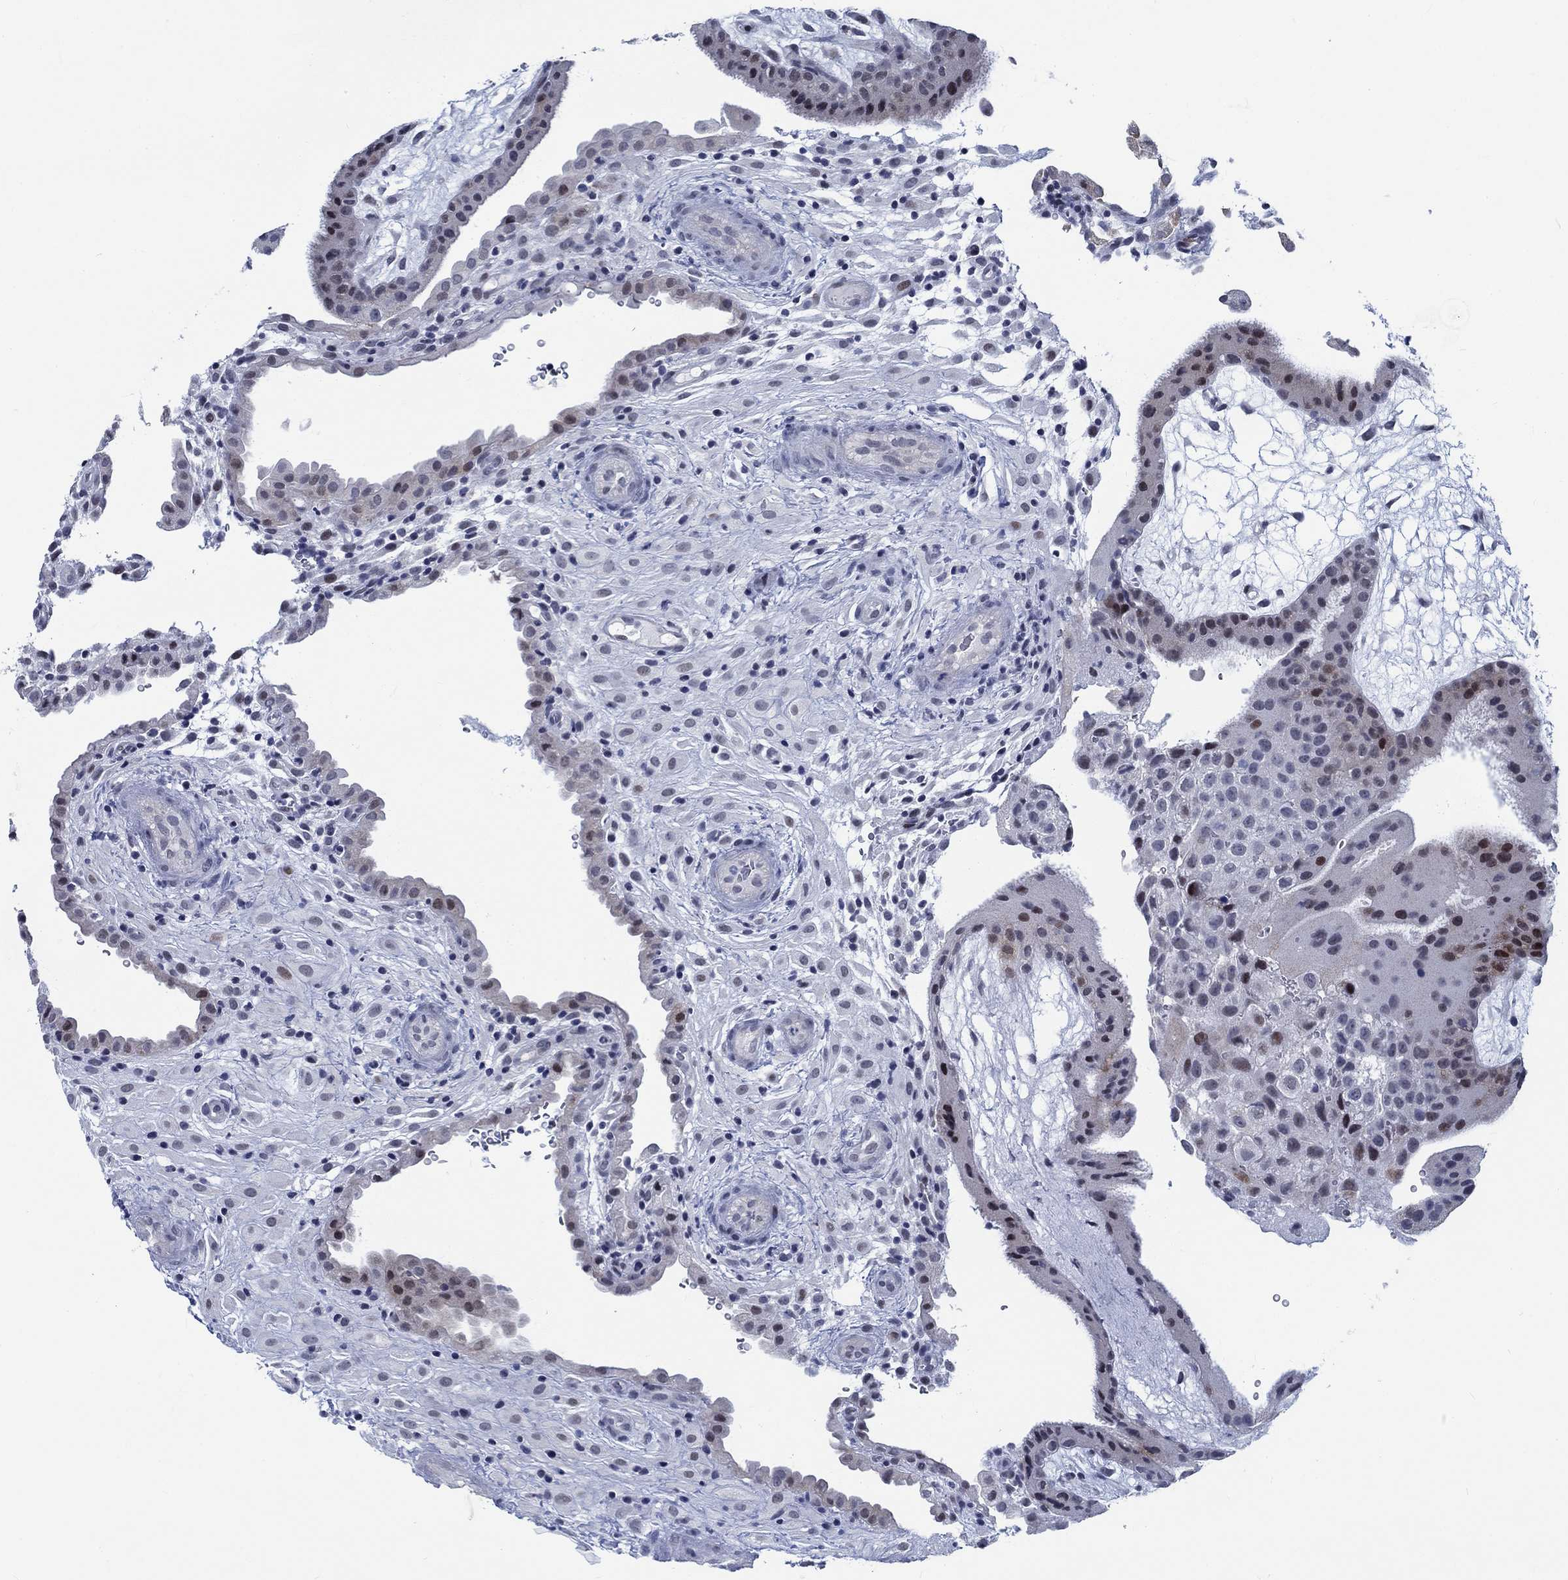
{"staining": {"intensity": "moderate", "quantity": "<25%", "location": "nuclear"}, "tissue": "placenta", "cell_type": "Decidual cells", "image_type": "normal", "snomed": [{"axis": "morphology", "description": "Normal tissue, NOS"}, {"axis": "topography", "description": "Placenta"}], "caption": "Decidual cells demonstrate low levels of moderate nuclear staining in about <25% of cells in unremarkable human placenta.", "gene": "NEU3", "patient": {"sex": "female", "age": 19}}